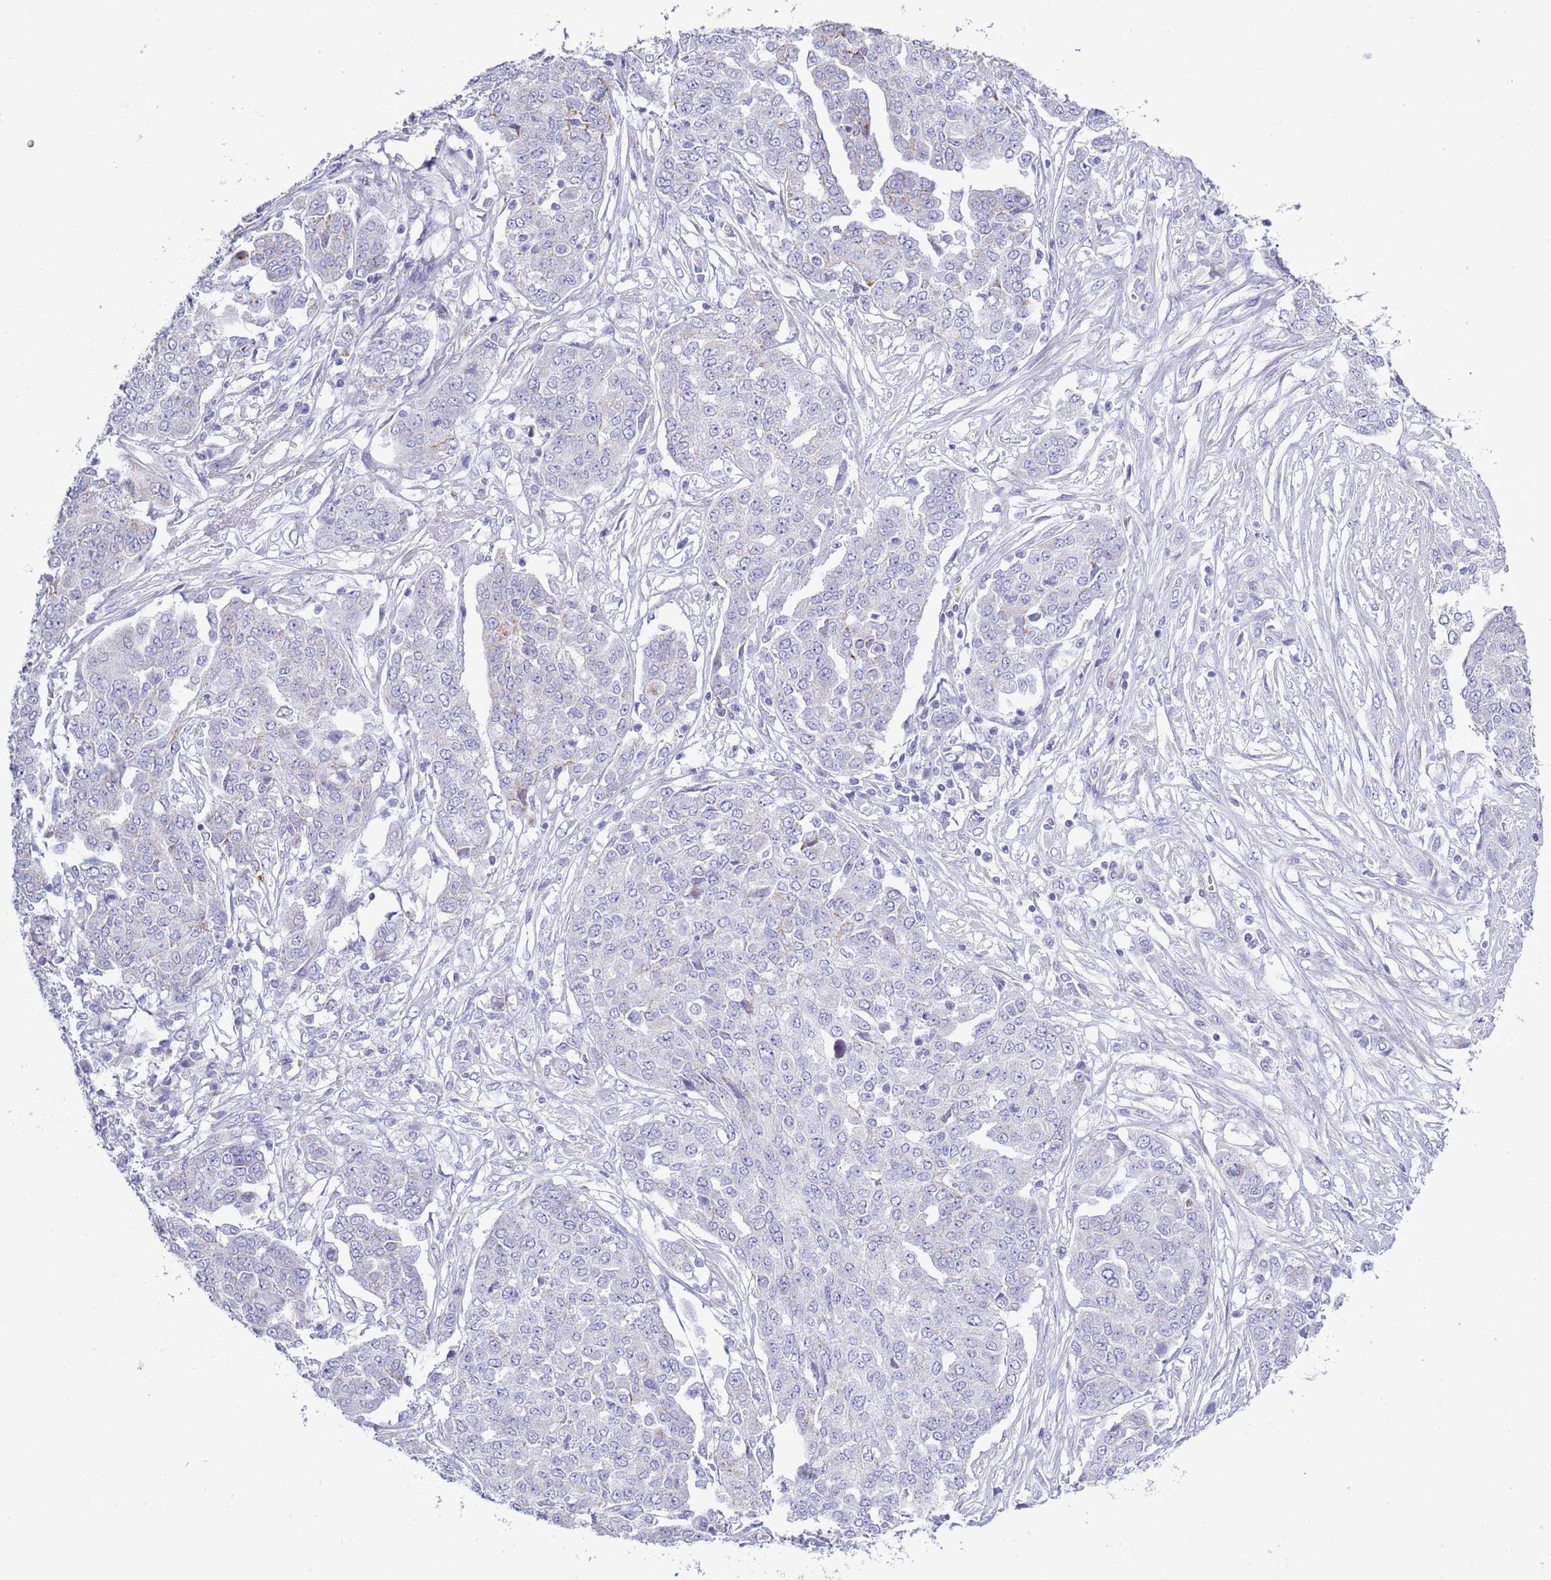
{"staining": {"intensity": "negative", "quantity": "none", "location": "none"}, "tissue": "ovarian cancer", "cell_type": "Tumor cells", "image_type": "cancer", "snomed": [{"axis": "morphology", "description": "Cystadenocarcinoma, serous, NOS"}, {"axis": "topography", "description": "Soft tissue"}, {"axis": "topography", "description": "Ovary"}], "caption": "Tumor cells show no significant protein positivity in serous cystadenocarcinoma (ovarian).", "gene": "MOCOS", "patient": {"sex": "female", "age": 57}}